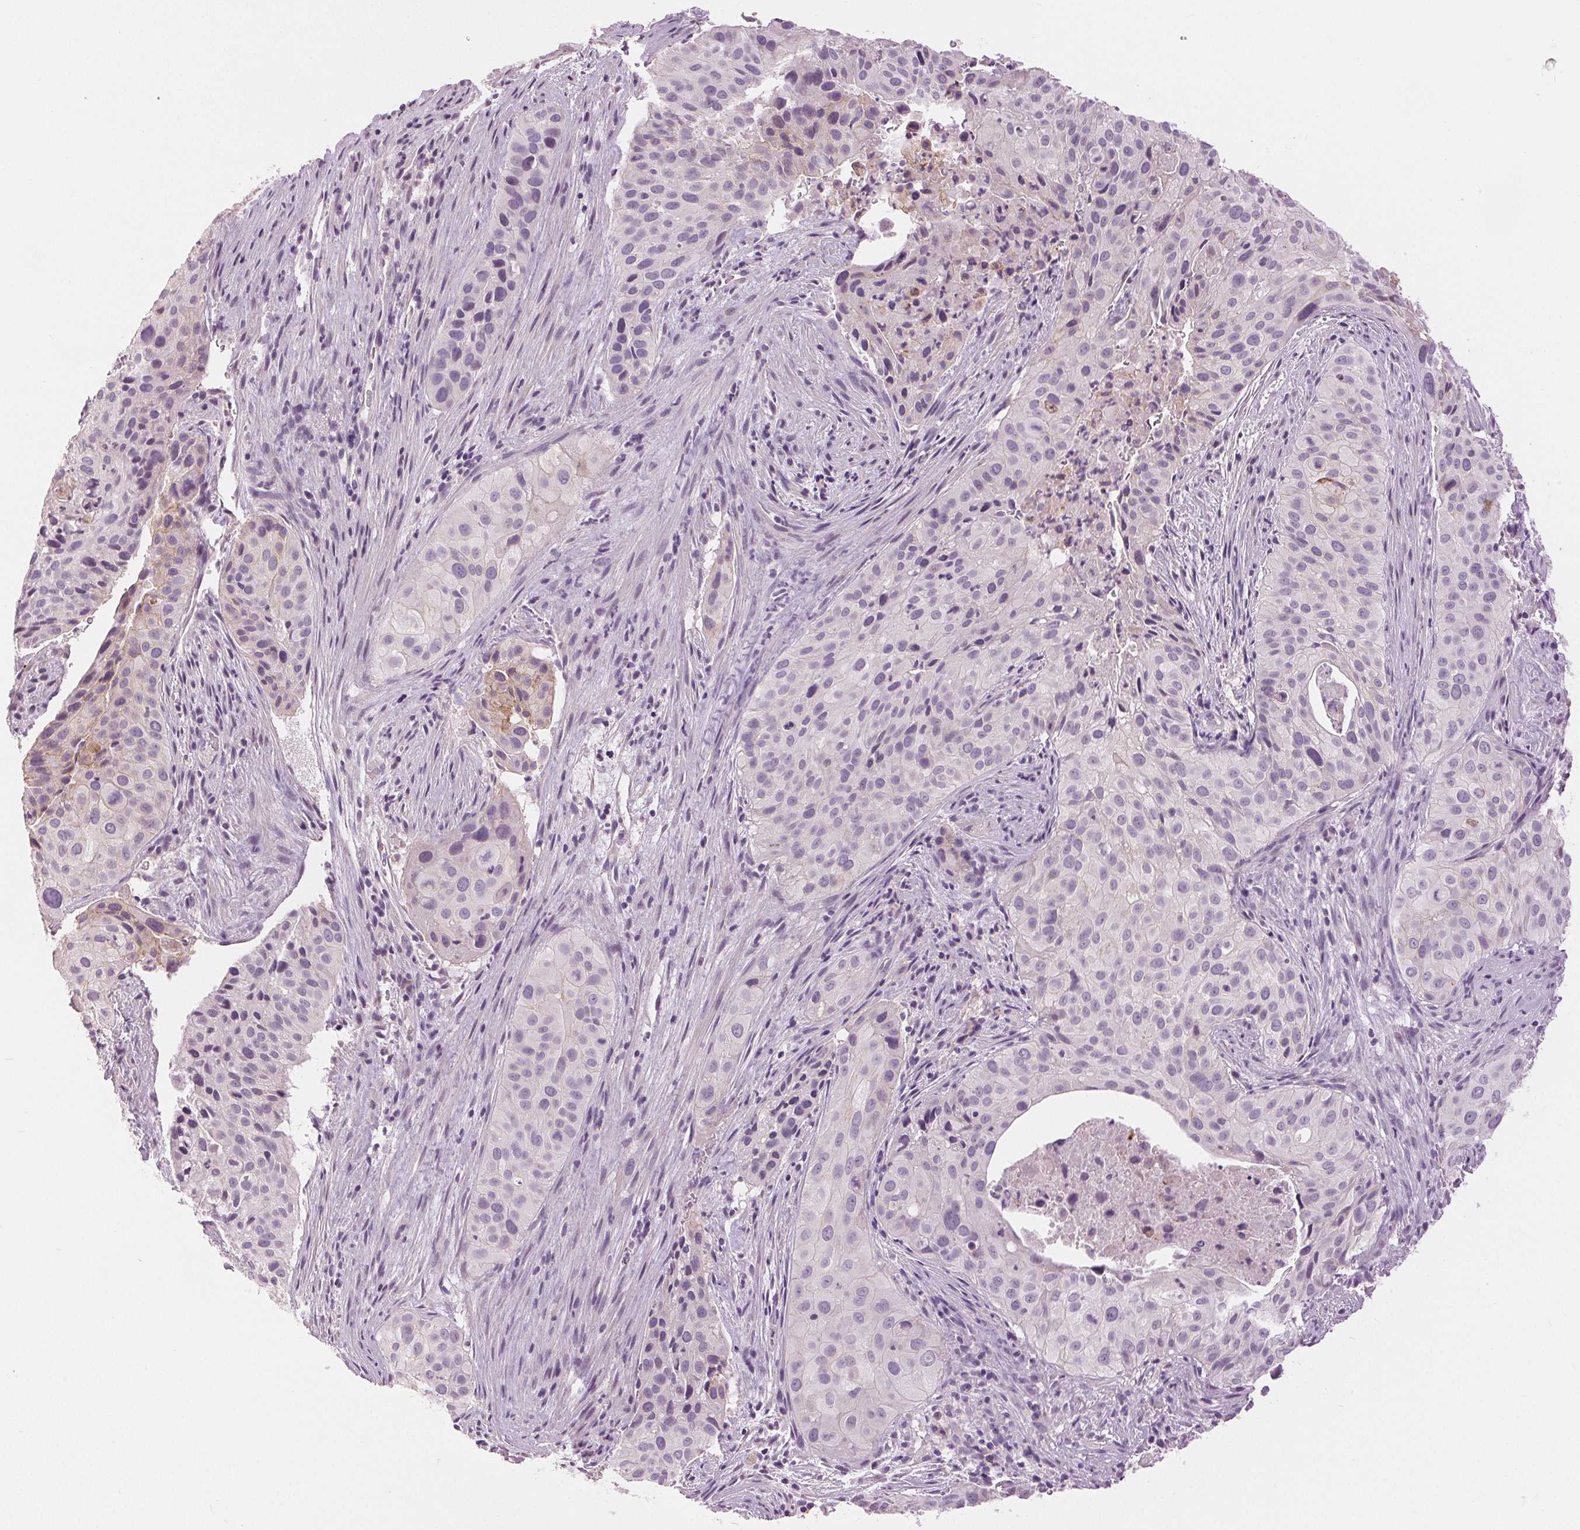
{"staining": {"intensity": "negative", "quantity": "none", "location": "none"}, "tissue": "cervical cancer", "cell_type": "Tumor cells", "image_type": "cancer", "snomed": [{"axis": "morphology", "description": "Squamous cell carcinoma, NOS"}, {"axis": "topography", "description": "Cervix"}], "caption": "Tumor cells show no significant protein expression in cervical squamous cell carcinoma.", "gene": "DSG3", "patient": {"sex": "female", "age": 38}}